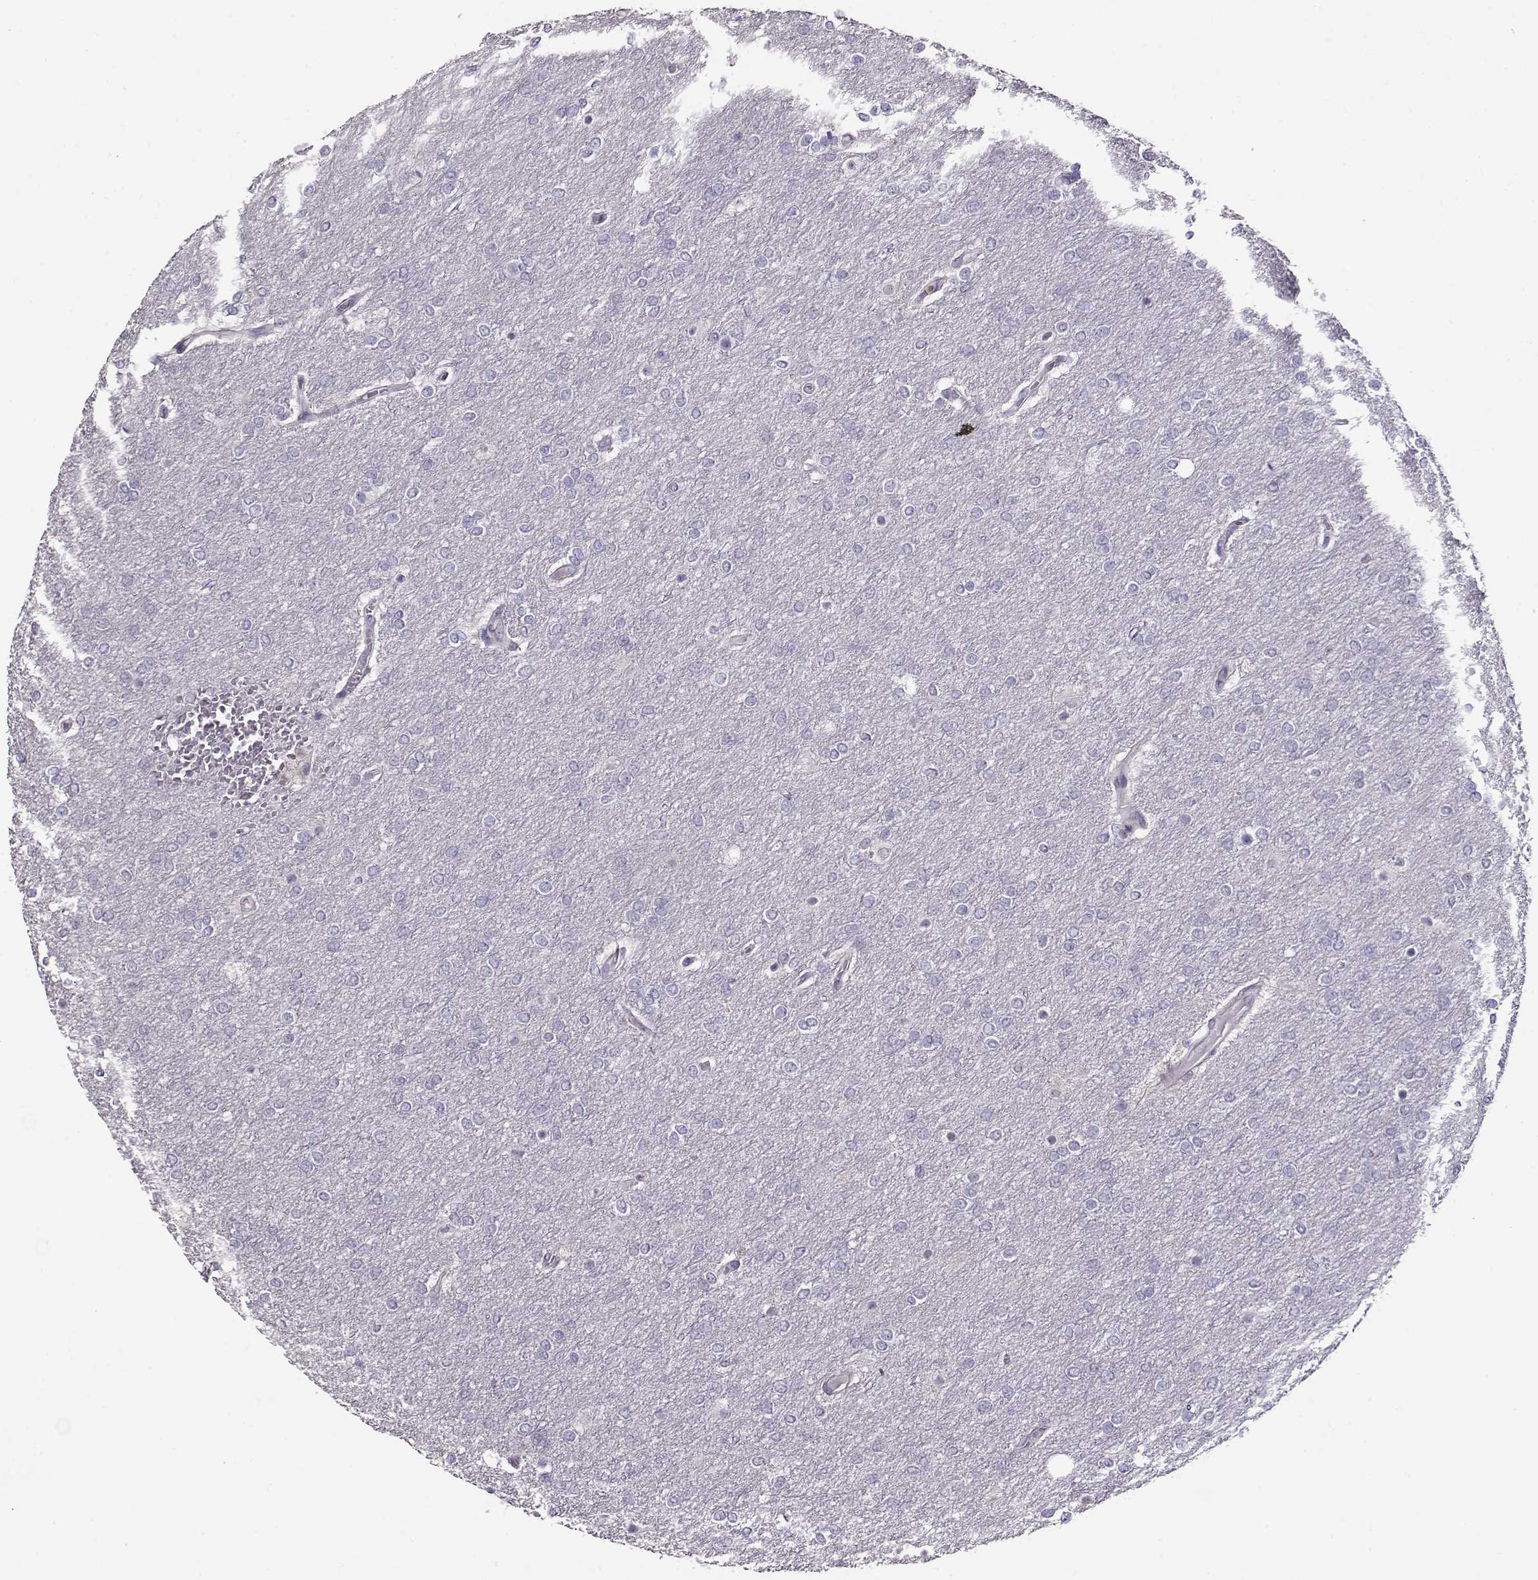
{"staining": {"intensity": "negative", "quantity": "none", "location": "none"}, "tissue": "glioma", "cell_type": "Tumor cells", "image_type": "cancer", "snomed": [{"axis": "morphology", "description": "Glioma, malignant, High grade"}, {"axis": "topography", "description": "Brain"}], "caption": "Tumor cells are negative for protein expression in human glioma.", "gene": "CCR8", "patient": {"sex": "female", "age": 61}}